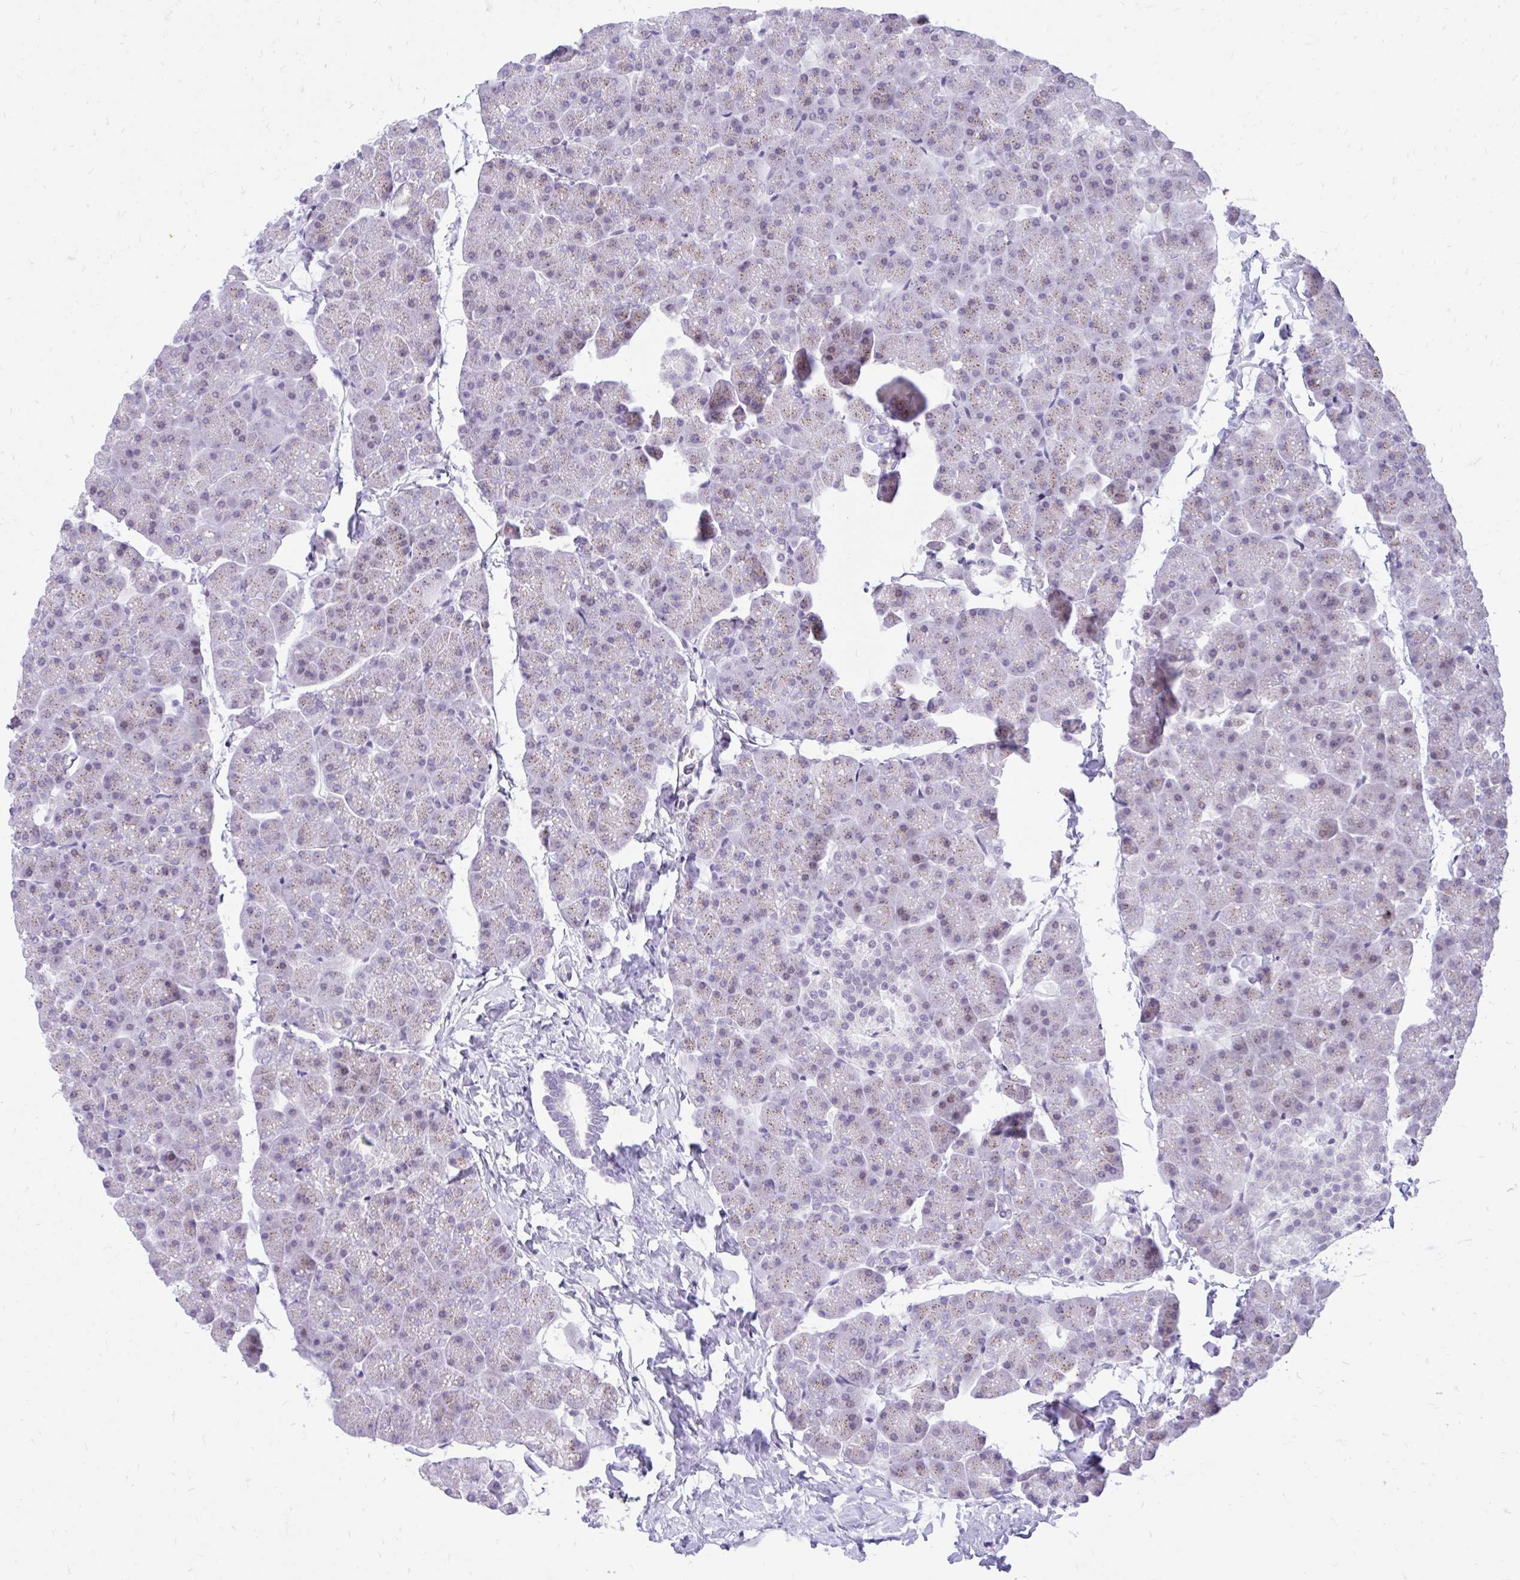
{"staining": {"intensity": "weak", "quantity": "25%-75%", "location": "cytoplasmic/membranous,nuclear"}, "tissue": "pancreas", "cell_type": "Exocrine glandular cells", "image_type": "normal", "snomed": [{"axis": "morphology", "description": "Normal tissue, NOS"}, {"axis": "topography", "description": "Pancreas"}], "caption": "An immunohistochemistry (IHC) histopathology image of unremarkable tissue is shown. Protein staining in brown labels weak cytoplasmic/membranous,nuclear positivity in pancreas within exocrine glandular cells.", "gene": "GLB1L2", "patient": {"sex": "male", "age": 35}}